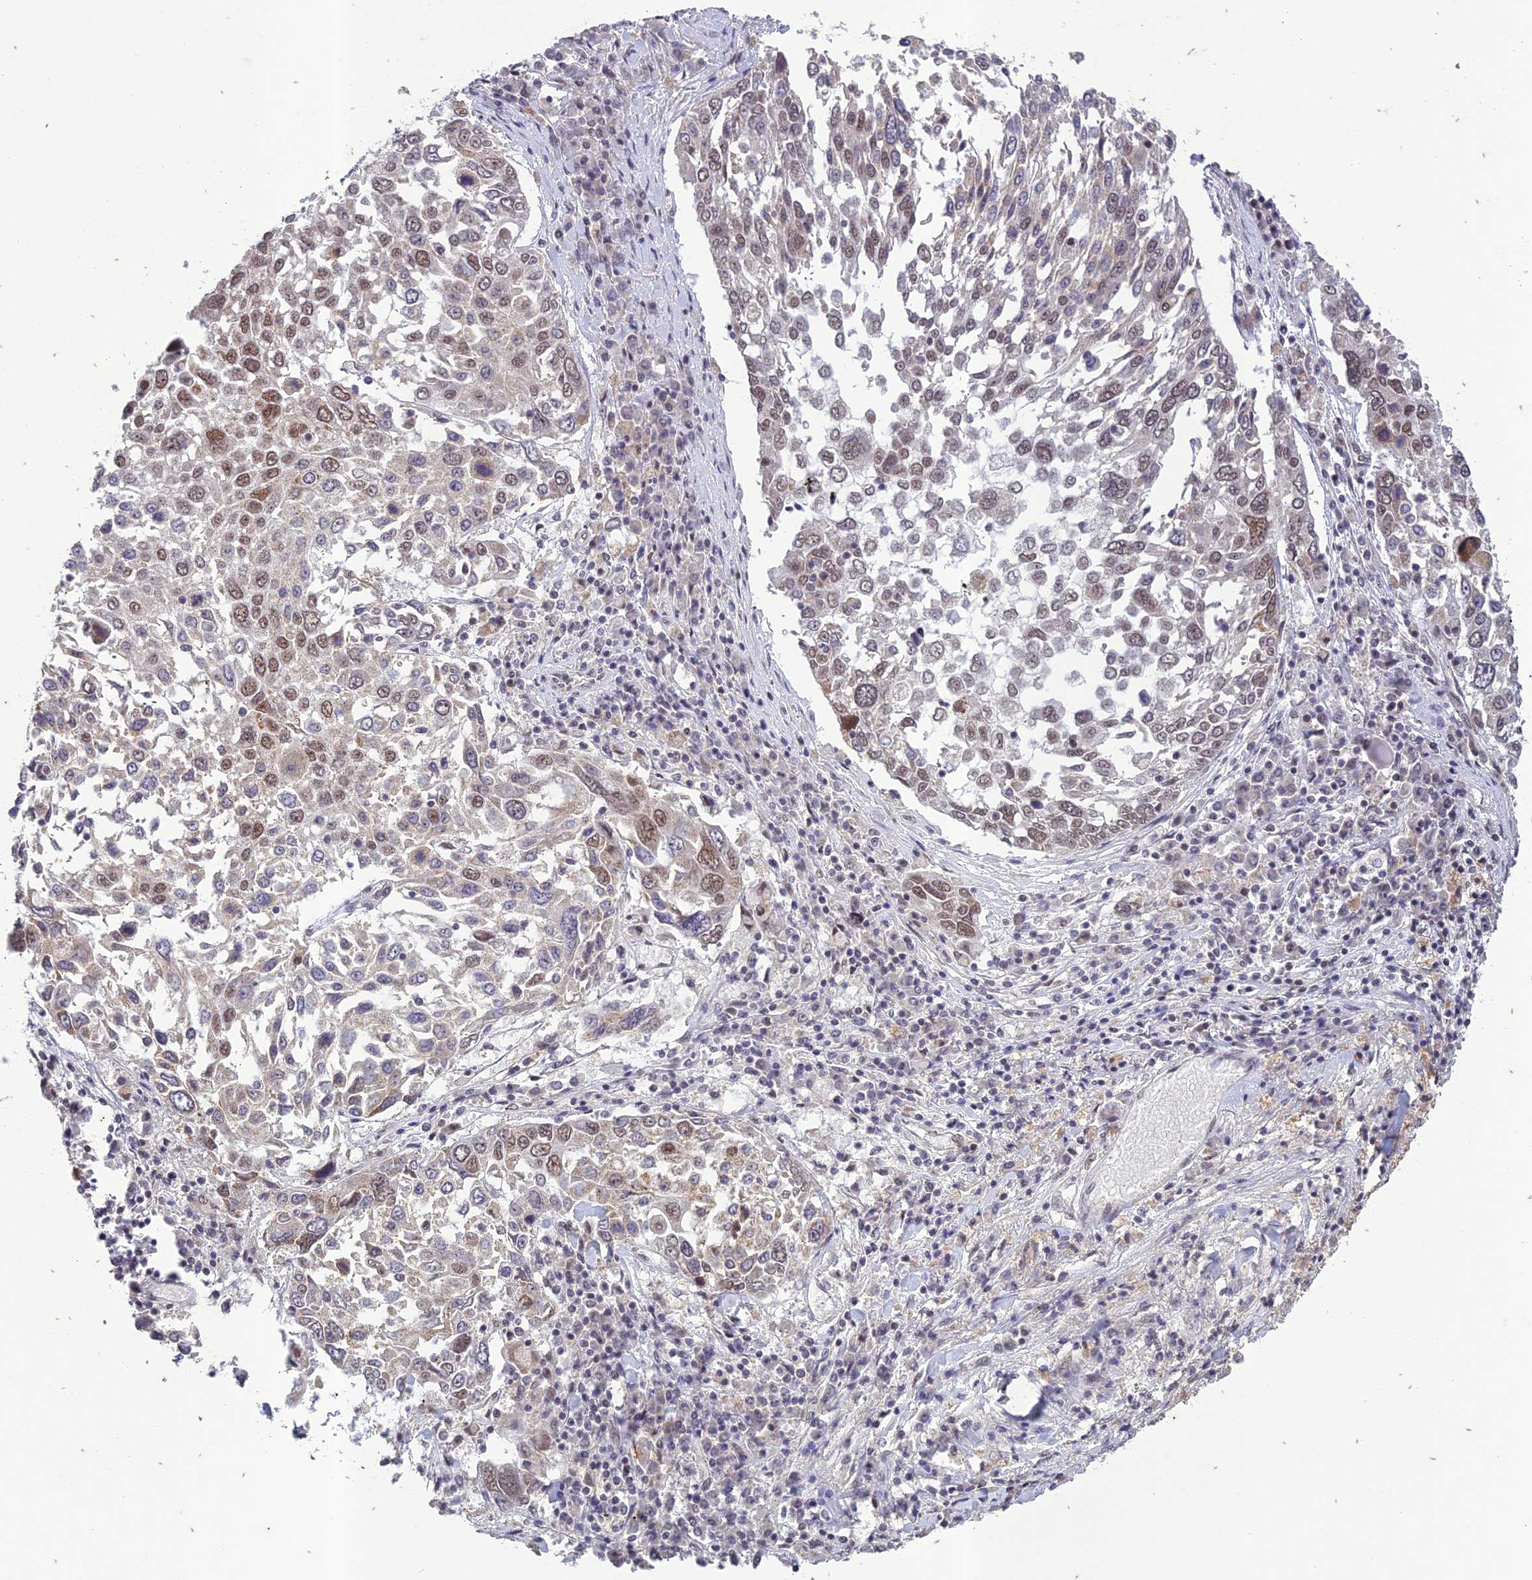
{"staining": {"intensity": "moderate", "quantity": "25%-75%", "location": "nuclear"}, "tissue": "lung cancer", "cell_type": "Tumor cells", "image_type": "cancer", "snomed": [{"axis": "morphology", "description": "Squamous cell carcinoma, NOS"}, {"axis": "topography", "description": "Lung"}], "caption": "Protein expression by immunohistochemistry reveals moderate nuclear positivity in approximately 25%-75% of tumor cells in lung cancer.", "gene": "POP4", "patient": {"sex": "male", "age": 65}}